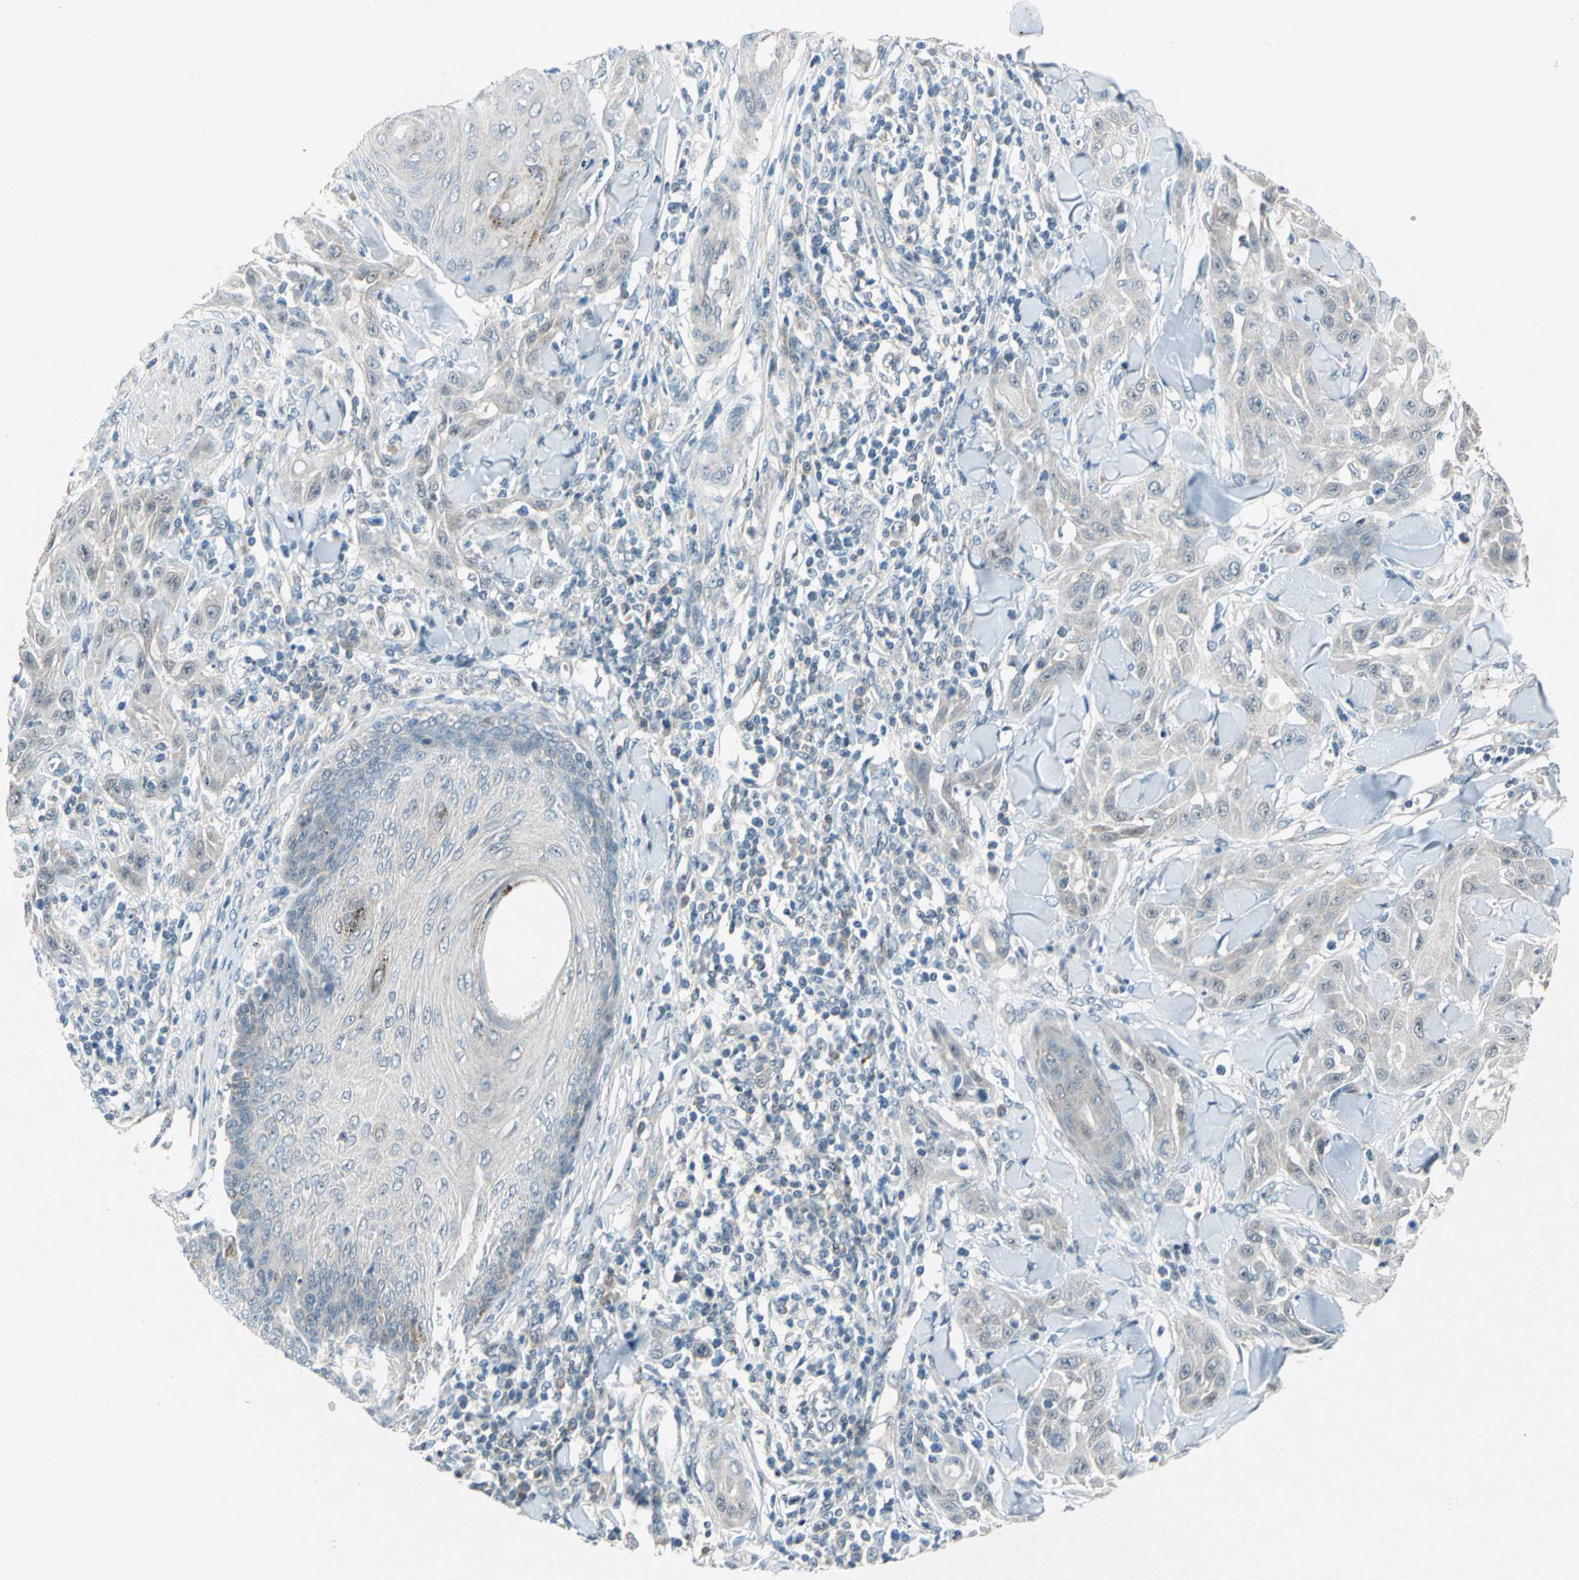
{"staining": {"intensity": "negative", "quantity": "none", "location": "none"}, "tissue": "skin cancer", "cell_type": "Tumor cells", "image_type": "cancer", "snomed": [{"axis": "morphology", "description": "Squamous cell carcinoma, NOS"}, {"axis": "topography", "description": "Skin"}], "caption": "Immunohistochemical staining of human skin cancer reveals no significant positivity in tumor cells.", "gene": "PIN1", "patient": {"sex": "male", "age": 24}}